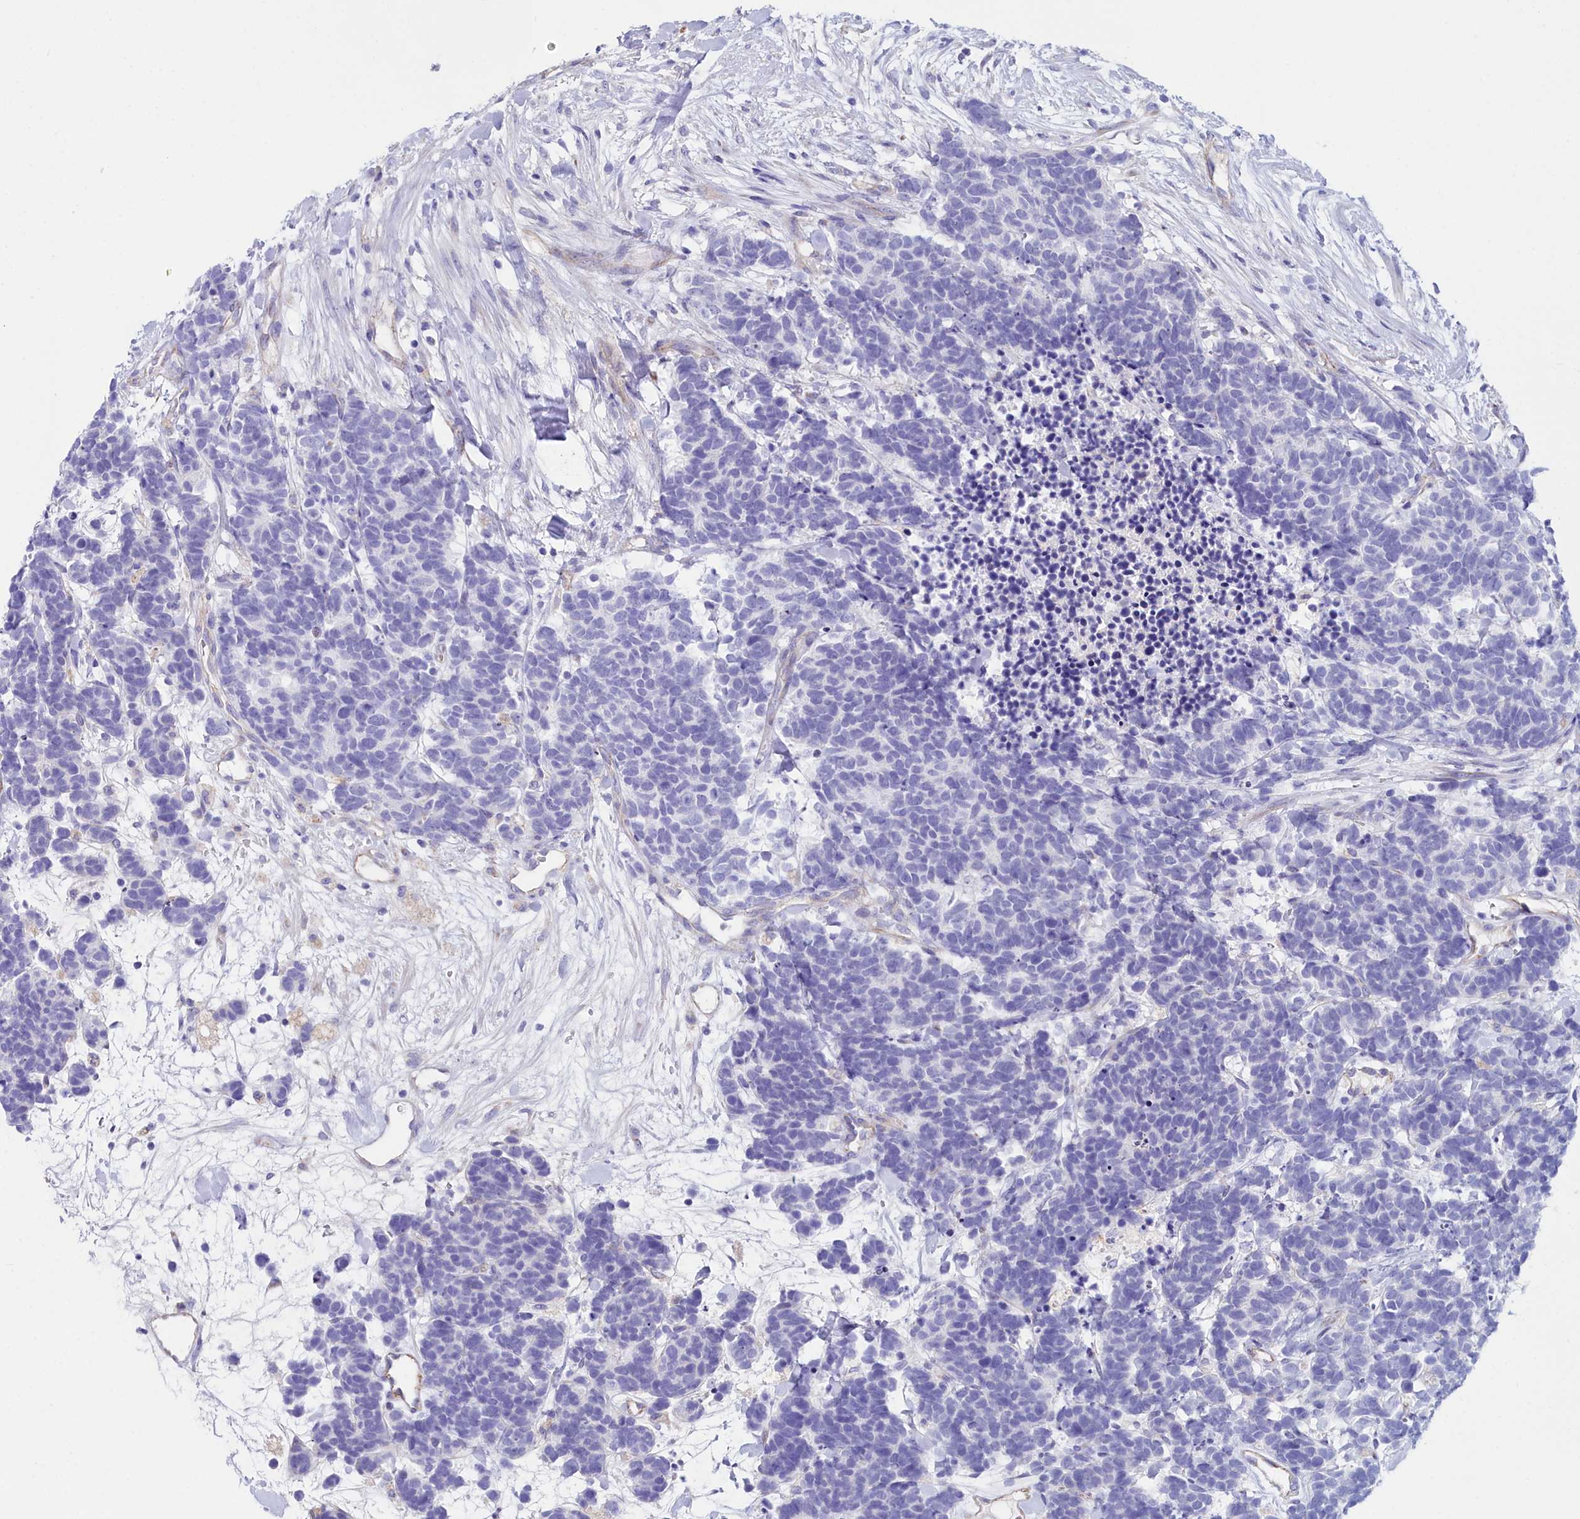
{"staining": {"intensity": "negative", "quantity": "none", "location": "none"}, "tissue": "carcinoid", "cell_type": "Tumor cells", "image_type": "cancer", "snomed": [{"axis": "morphology", "description": "Carcinoma, NOS"}, {"axis": "morphology", "description": "Carcinoid, malignant, NOS"}, {"axis": "topography", "description": "Prostate"}], "caption": "IHC image of neoplastic tissue: human malignant carcinoid stained with DAB (3,3'-diaminobenzidine) reveals no significant protein staining in tumor cells.", "gene": "SLC49A3", "patient": {"sex": "male", "age": 57}}